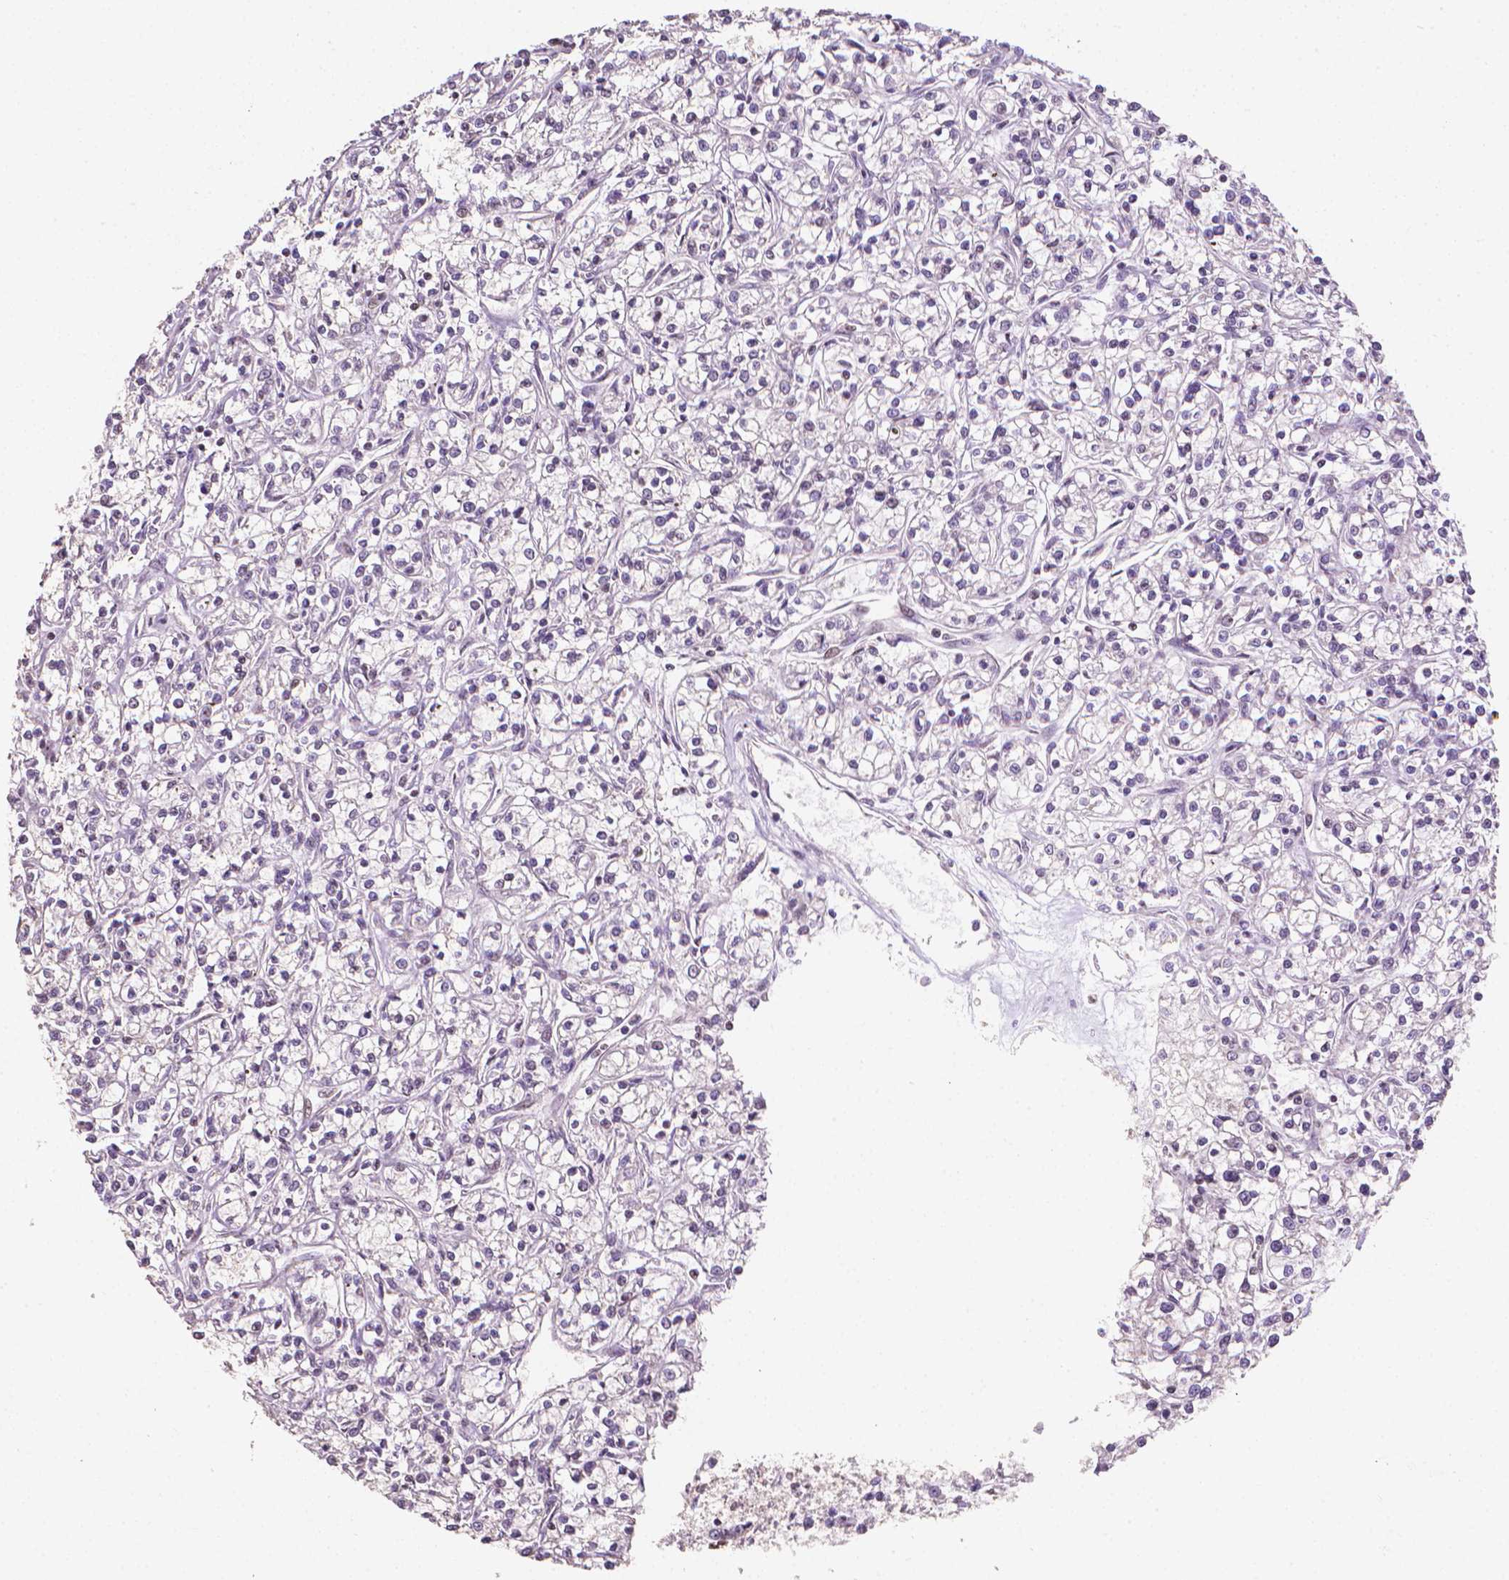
{"staining": {"intensity": "negative", "quantity": "none", "location": "none"}, "tissue": "renal cancer", "cell_type": "Tumor cells", "image_type": "cancer", "snomed": [{"axis": "morphology", "description": "Adenocarcinoma, NOS"}, {"axis": "topography", "description": "Kidney"}], "caption": "Photomicrograph shows no significant protein positivity in tumor cells of renal cancer (adenocarcinoma). (Brightfield microscopy of DAB immunohistochemistry (IHC) at high magnification).", "gene": "DCN", "patient": {"sex": "female", "age": 59}}